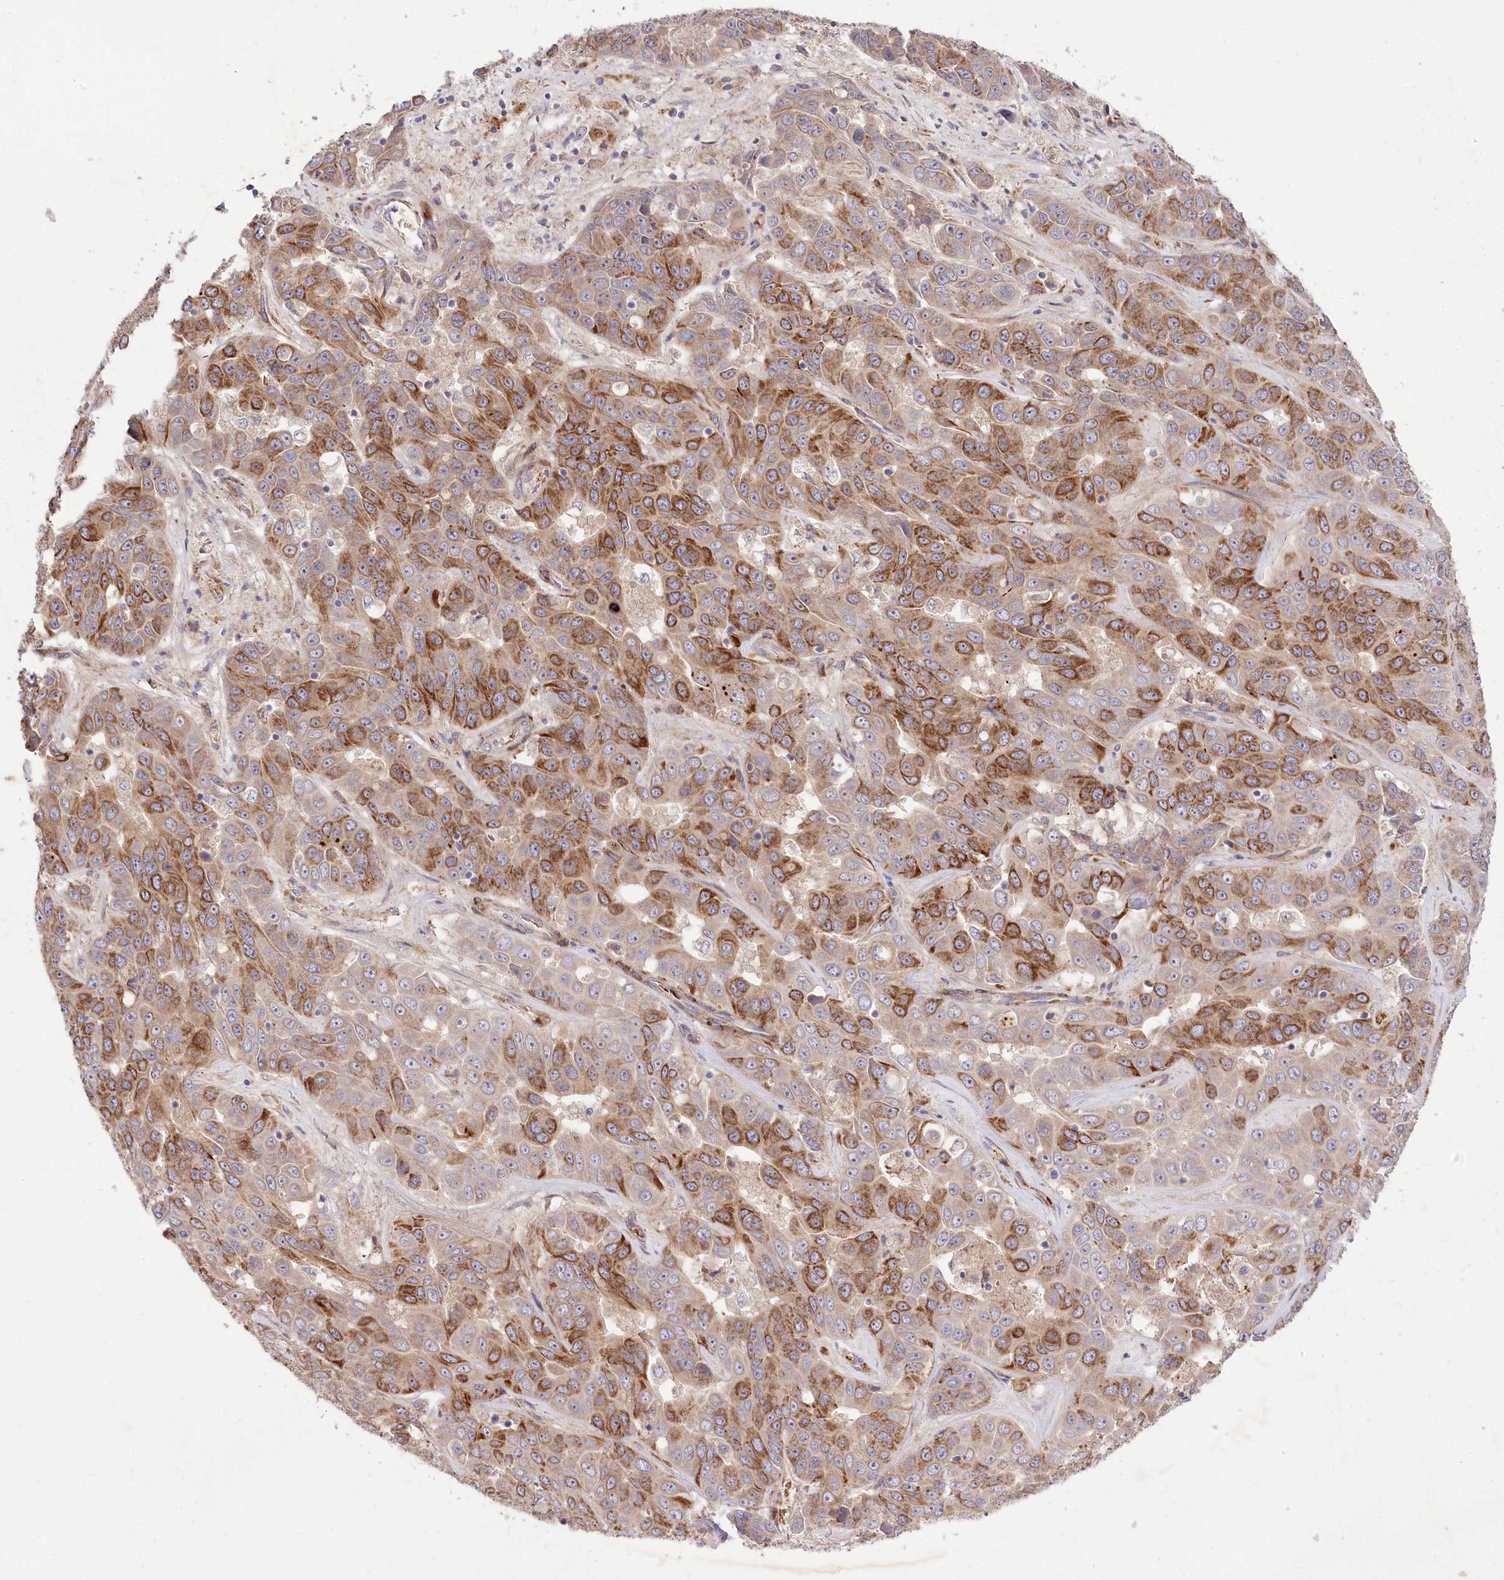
{"staining": {"intensity": "strong", "quantity": "25%-75%", "location": "cytoplasmic/membranous"}, "tissue": "liver cancer", "cell_type": "Tumor cells", "image_type": "cancer", "snomed": [{"axis": "morphology", "description": "Cholangiocarcinoma"}, {"axis": "topography", "description": "Liver"}], "caption": "Immunohistochemistry of liver cancer displays high levels of strong cytoplasmic/membranous positivity in about 25%-75% of tumor cells.", "gene": "TRUB1", "patient": {"sex": "female", "age": 52}}